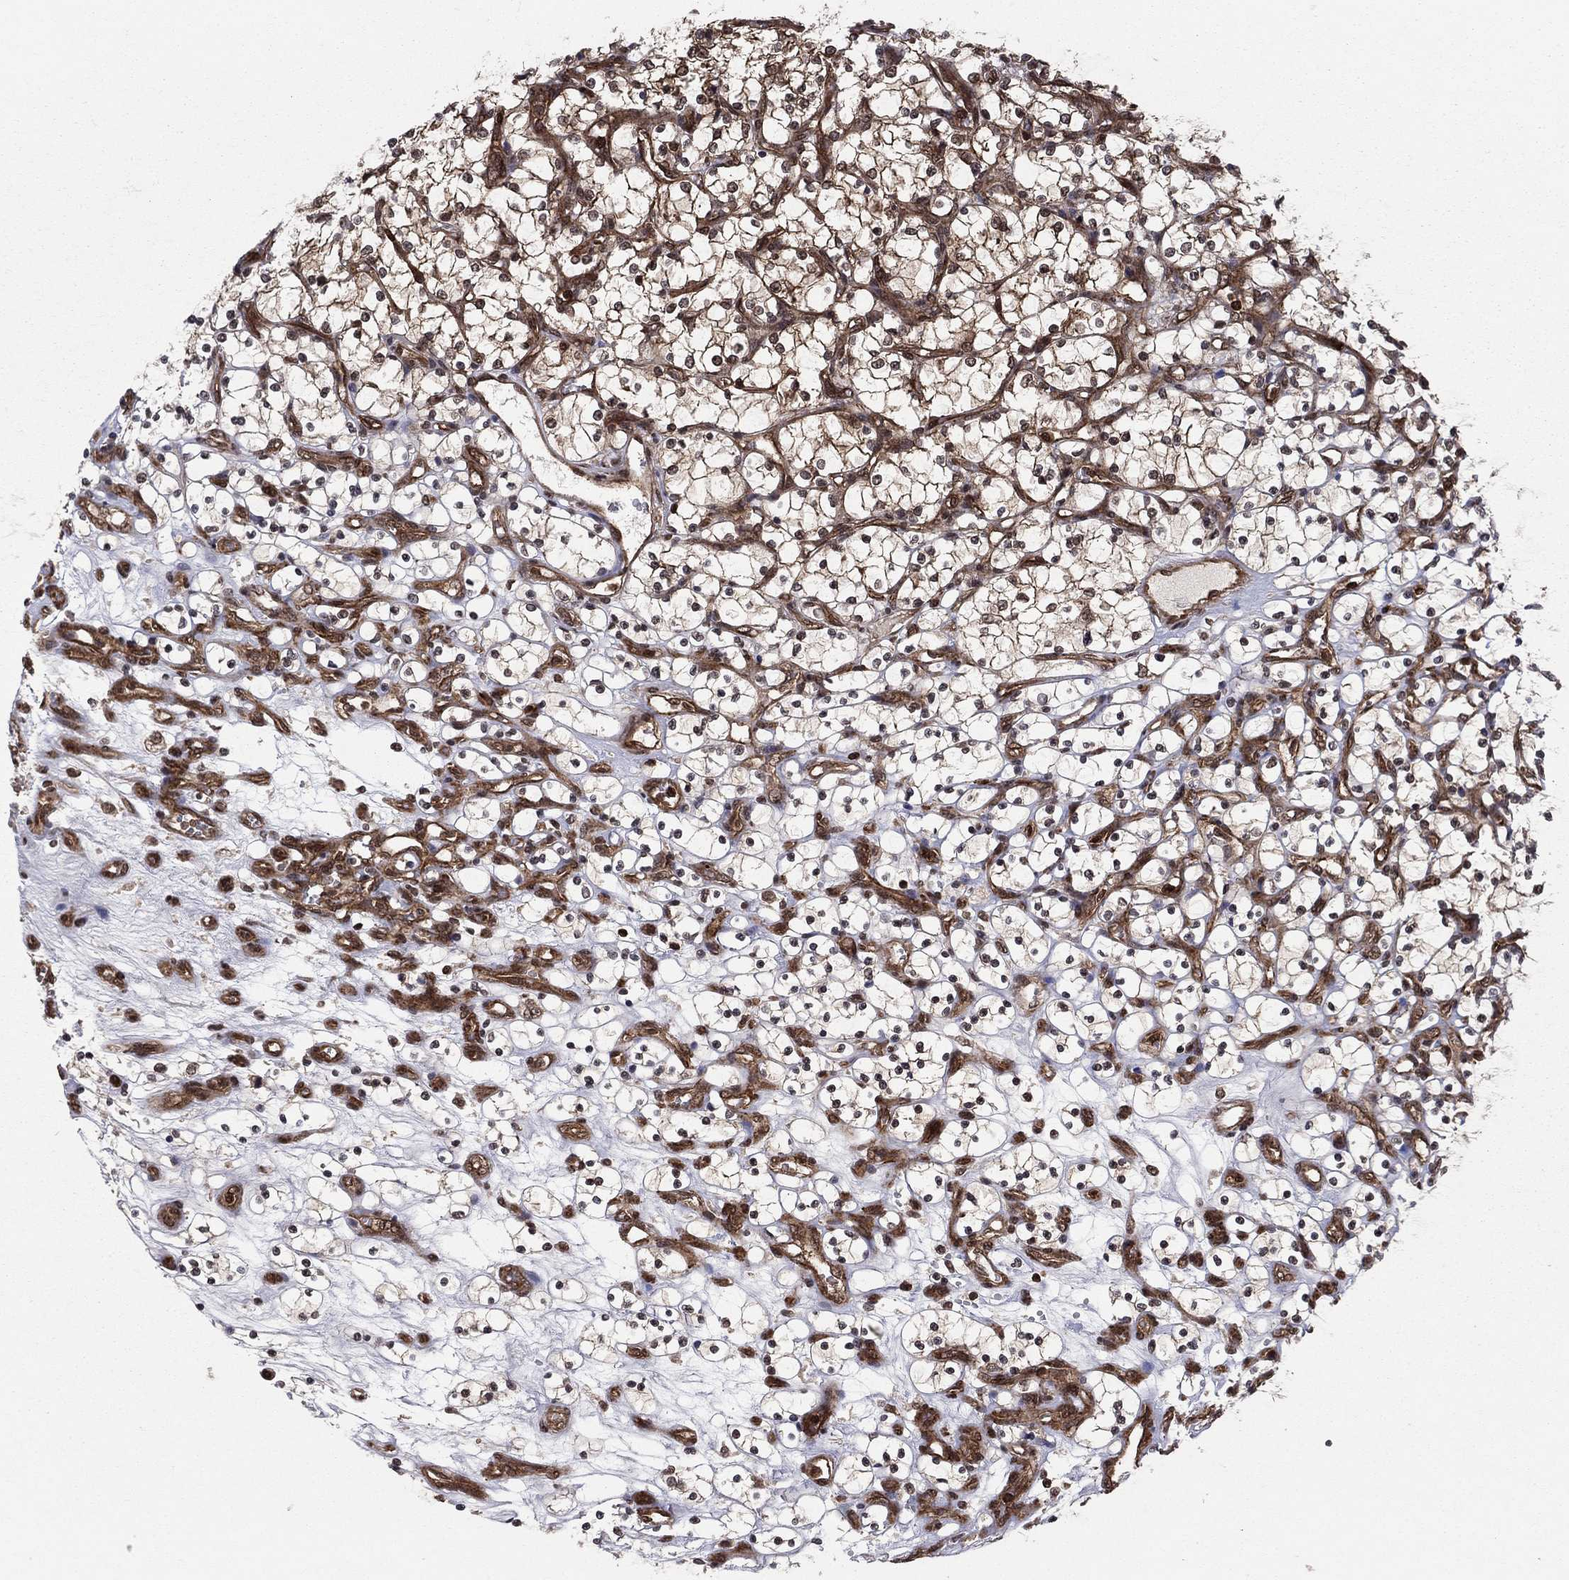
{"staining": {"intensity": "moderate", "quantity": ">75%", "location": "cytoplasmic/membranous,nuclear"}, "tissue": "renal cancer", "cell_type": "Tumor cells", "image_type": "cancer", "snomed": [{"axis": "morphology", "description": "Adenocarcinoma, NOS"}, {"axis": "topography", "description": "Kidney"}], "caption": "DAB (3,3'-diaminobenzidine) immunohistochemical staining of human renal cancer demonstrates moderate cytoplasmic/membranous and nuclear protein staining in approximately >75% of tumor cells.", "gene": "SSX2IP", "patient": {"sex": "female", "age": 69}}